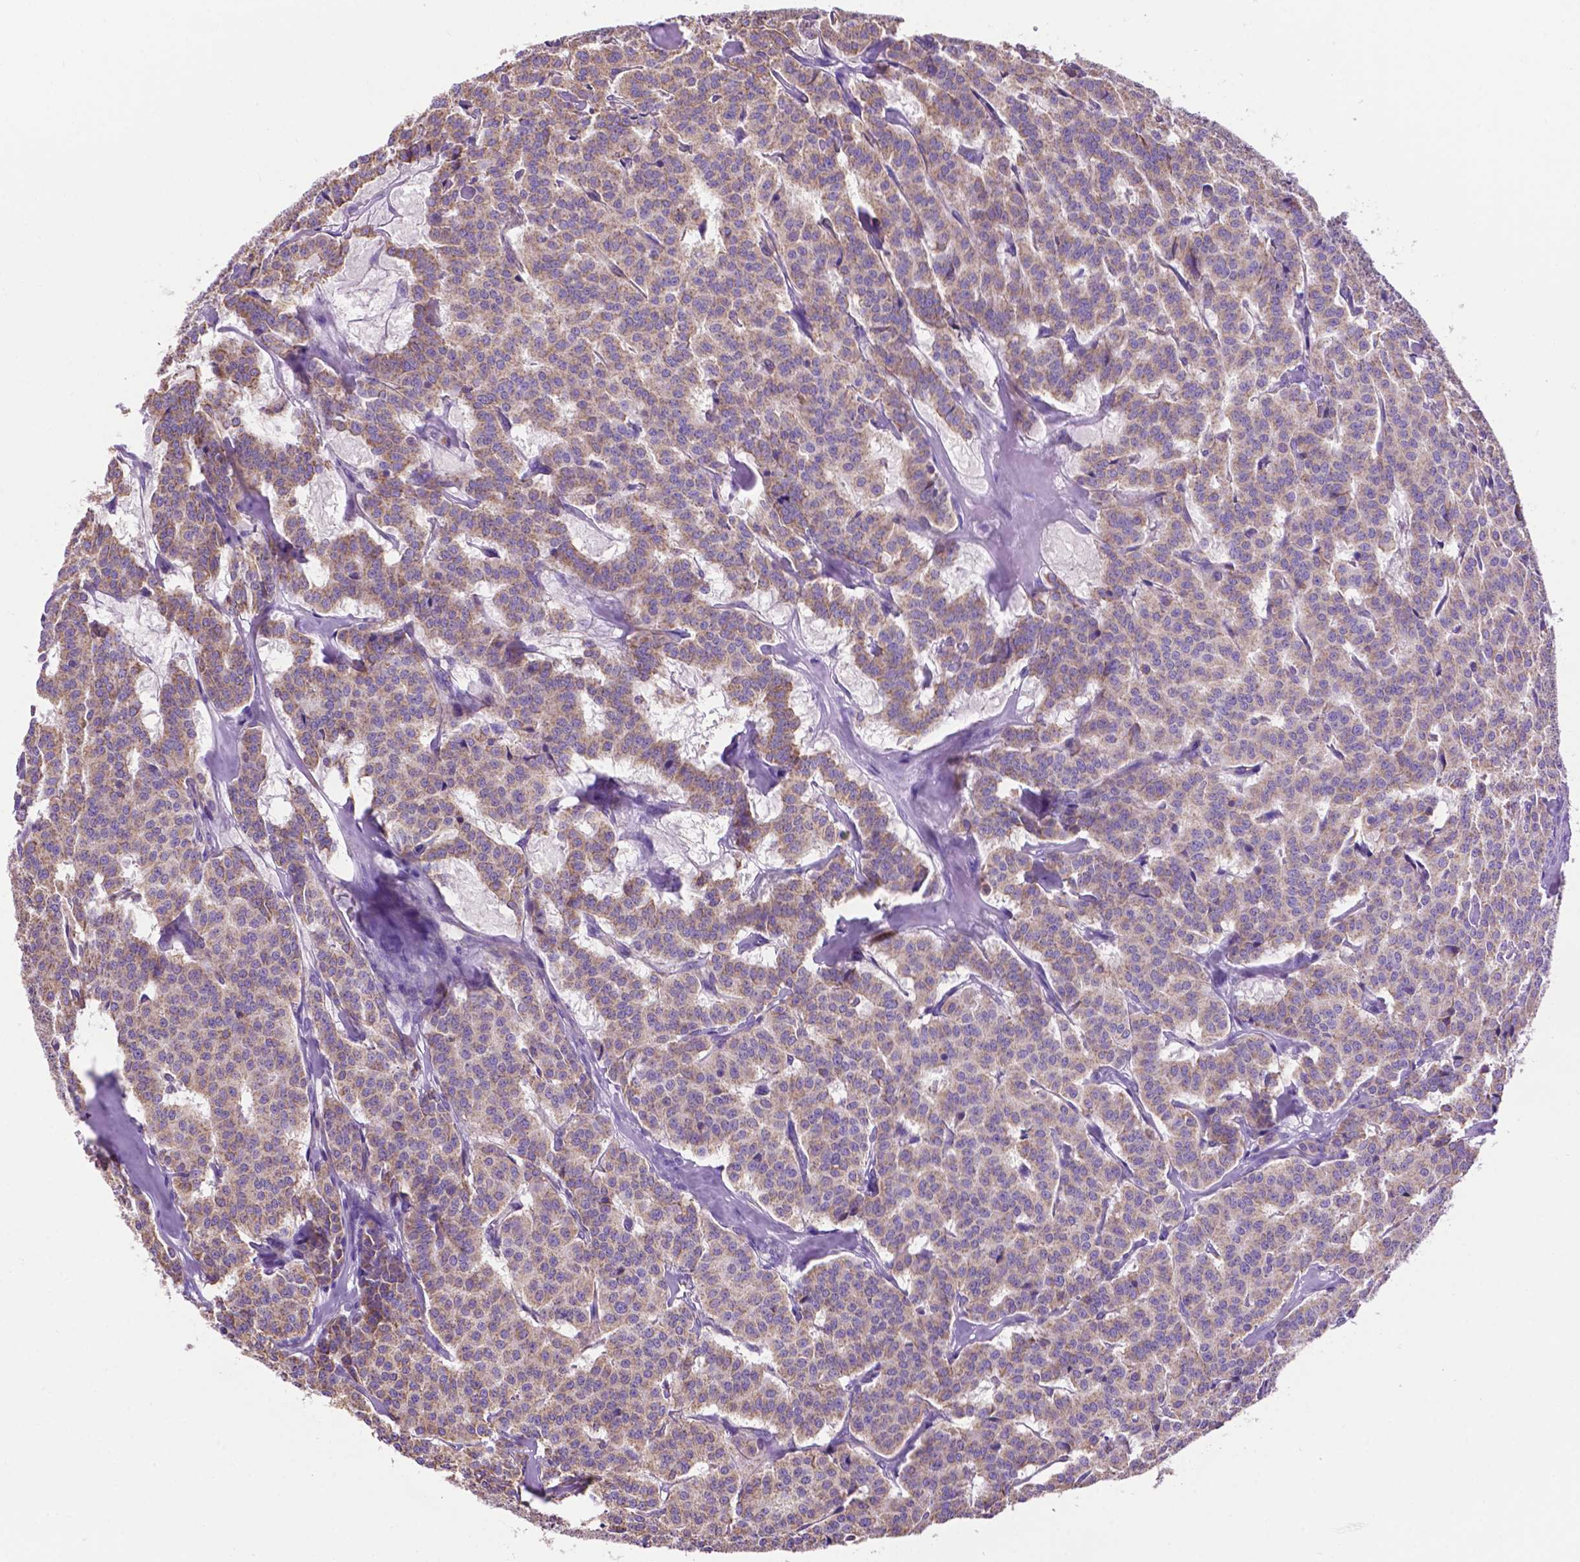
{"staining": {"intensity": "weak", "quantity": ">75%", "location": "cytoplasmic/membranous"}, "tissue": "carcinoid", "cell_type": "Tumor cells", "image_type": "cancer", "snomed": [{"axis": "morphology", "description": "Normal tissue, NOS"}, {"axis": "morphology", "description": "Carcinoid, malignant, NOS"}, {"axis": "topography", "description": "Lung"}], "caption": "An IHC photomicrograph of neoplastic tissue is shown. Protein staining in brown shows weak cytoplasmic/membranous positivity in carcinoid within tumor cells.", "gene": "PHYHIP", "patient": {"sex": "female", "age": 46}}